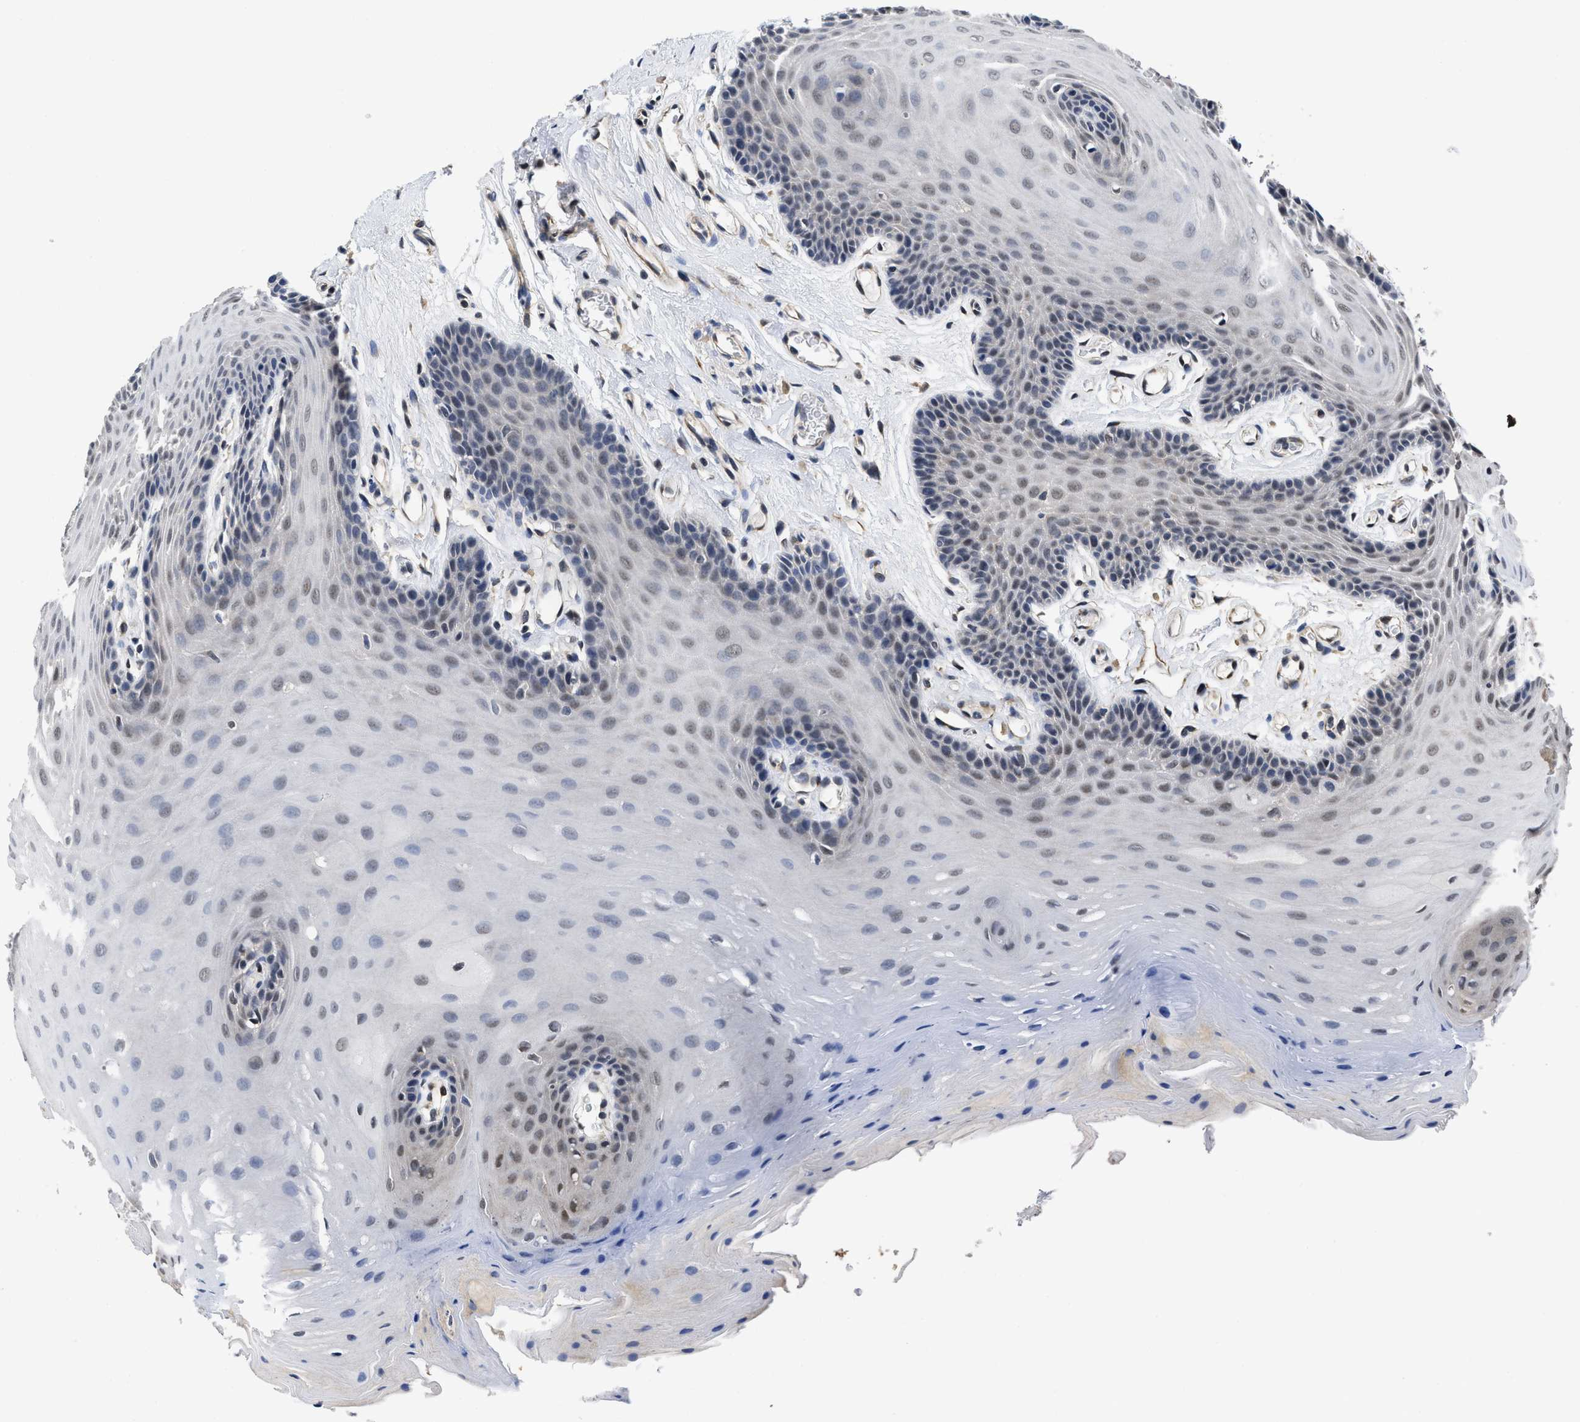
{"staining": {"intensity": "weak", "quantity": "25%-75%", "location": "nuclear"}, "tissue": "oral mucosa", "cell_type": "Squamous epithelial cells", "image_type": "normal", "snomed": [{"axis": "morphology", "description": "Normal tissue, NOS"}, {"axis": "morphology", "description": "Squamous cell carcinoma, NOS"}, {"axis": "topography", "description": "Oral tissue"}, {"axis": "topography", "description": "Head-Neck"}], "caption": "A brown stain labels weak nuclear expression of a protein in squamous epithelial cells of unremarkable human oral mucosa. (Stains: DAB in brown, nuclei in blue, Microscopy: brightfield microscopy at high magnification).", "gene": "MCOLN2", "patient": {"sex": "male", "age": 71}}